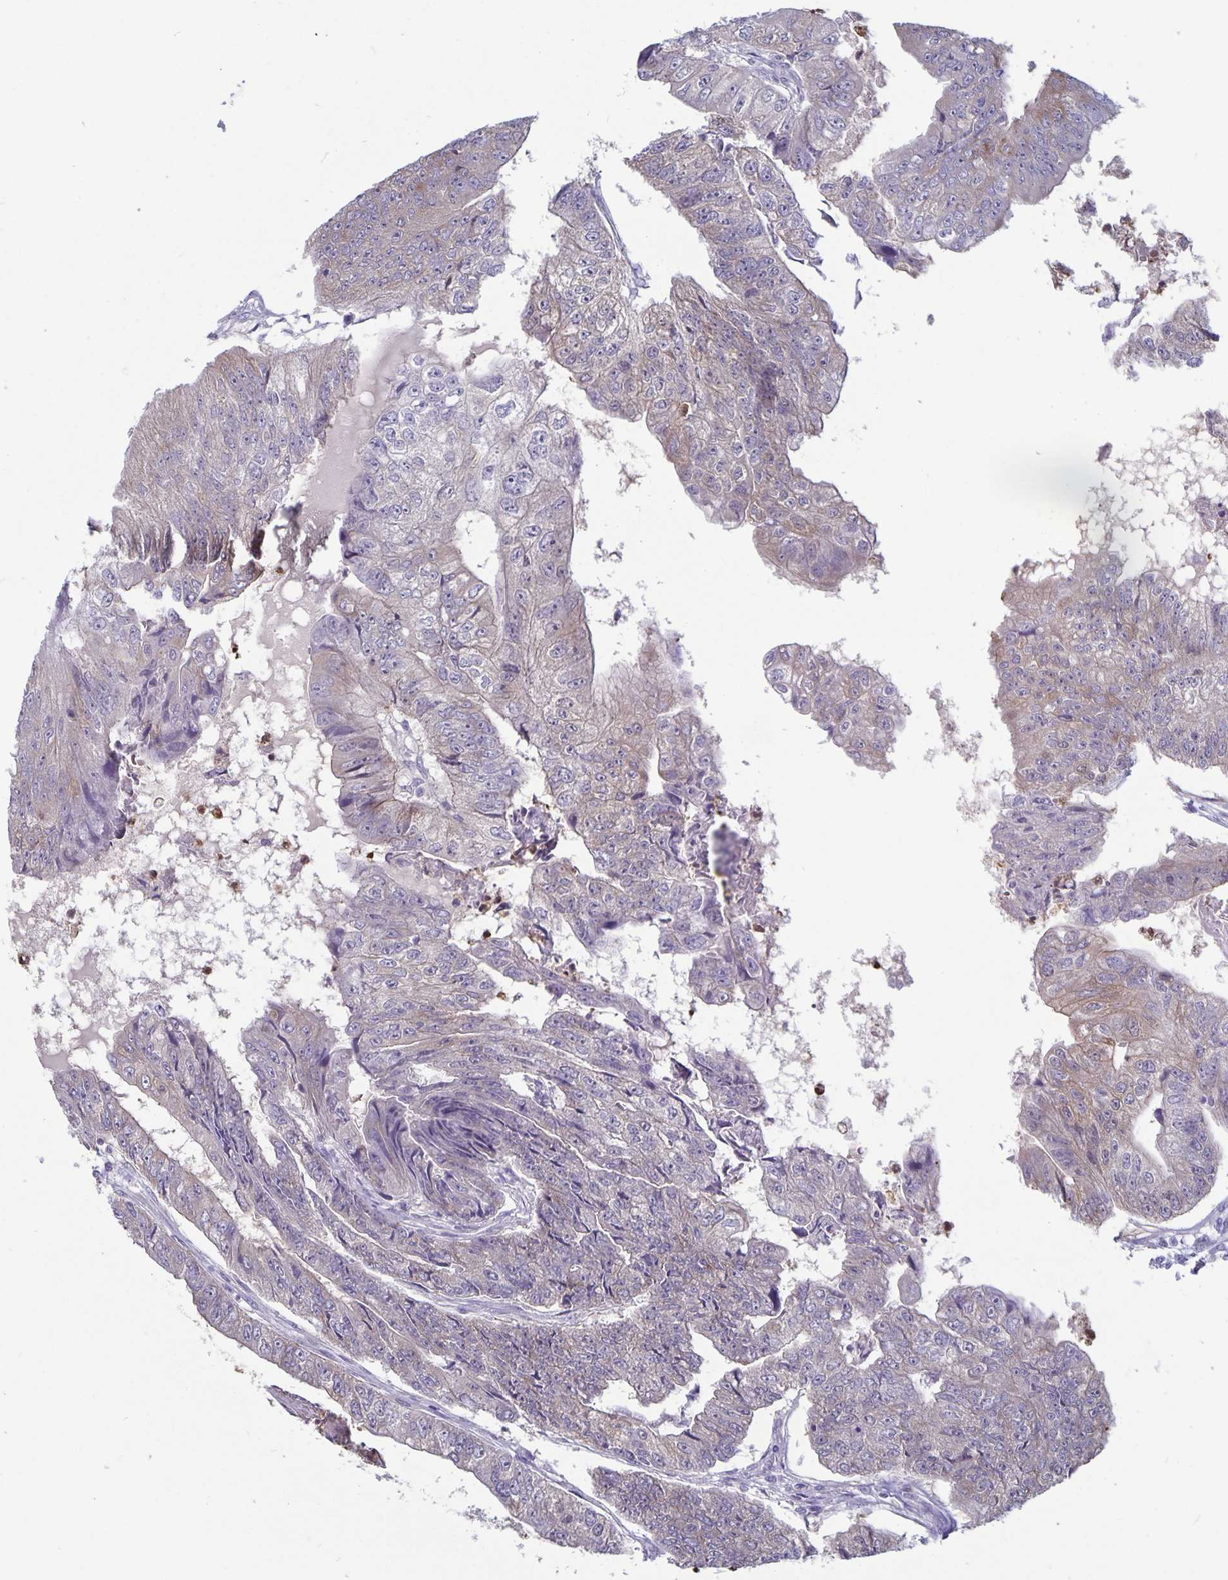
{"staining": {"intensity": "weak", "quantity": "<25%", "location": "cytoplasmic/membranous"}, "tissue": "colorectal cancer", "cell_type": "Tumor cells", "image_type": "cancer", "snomed": [{"axis": "morphology", "description": "Adenocarcinoma, NOS"}, {"axis": "topography", "description": "Colon"}], "caption": "Image shows no significant protein positivity in tumor cells of colorectal cancer.", "gene": "PLCB3", "patient": {"sex": "female", "age": 67}}